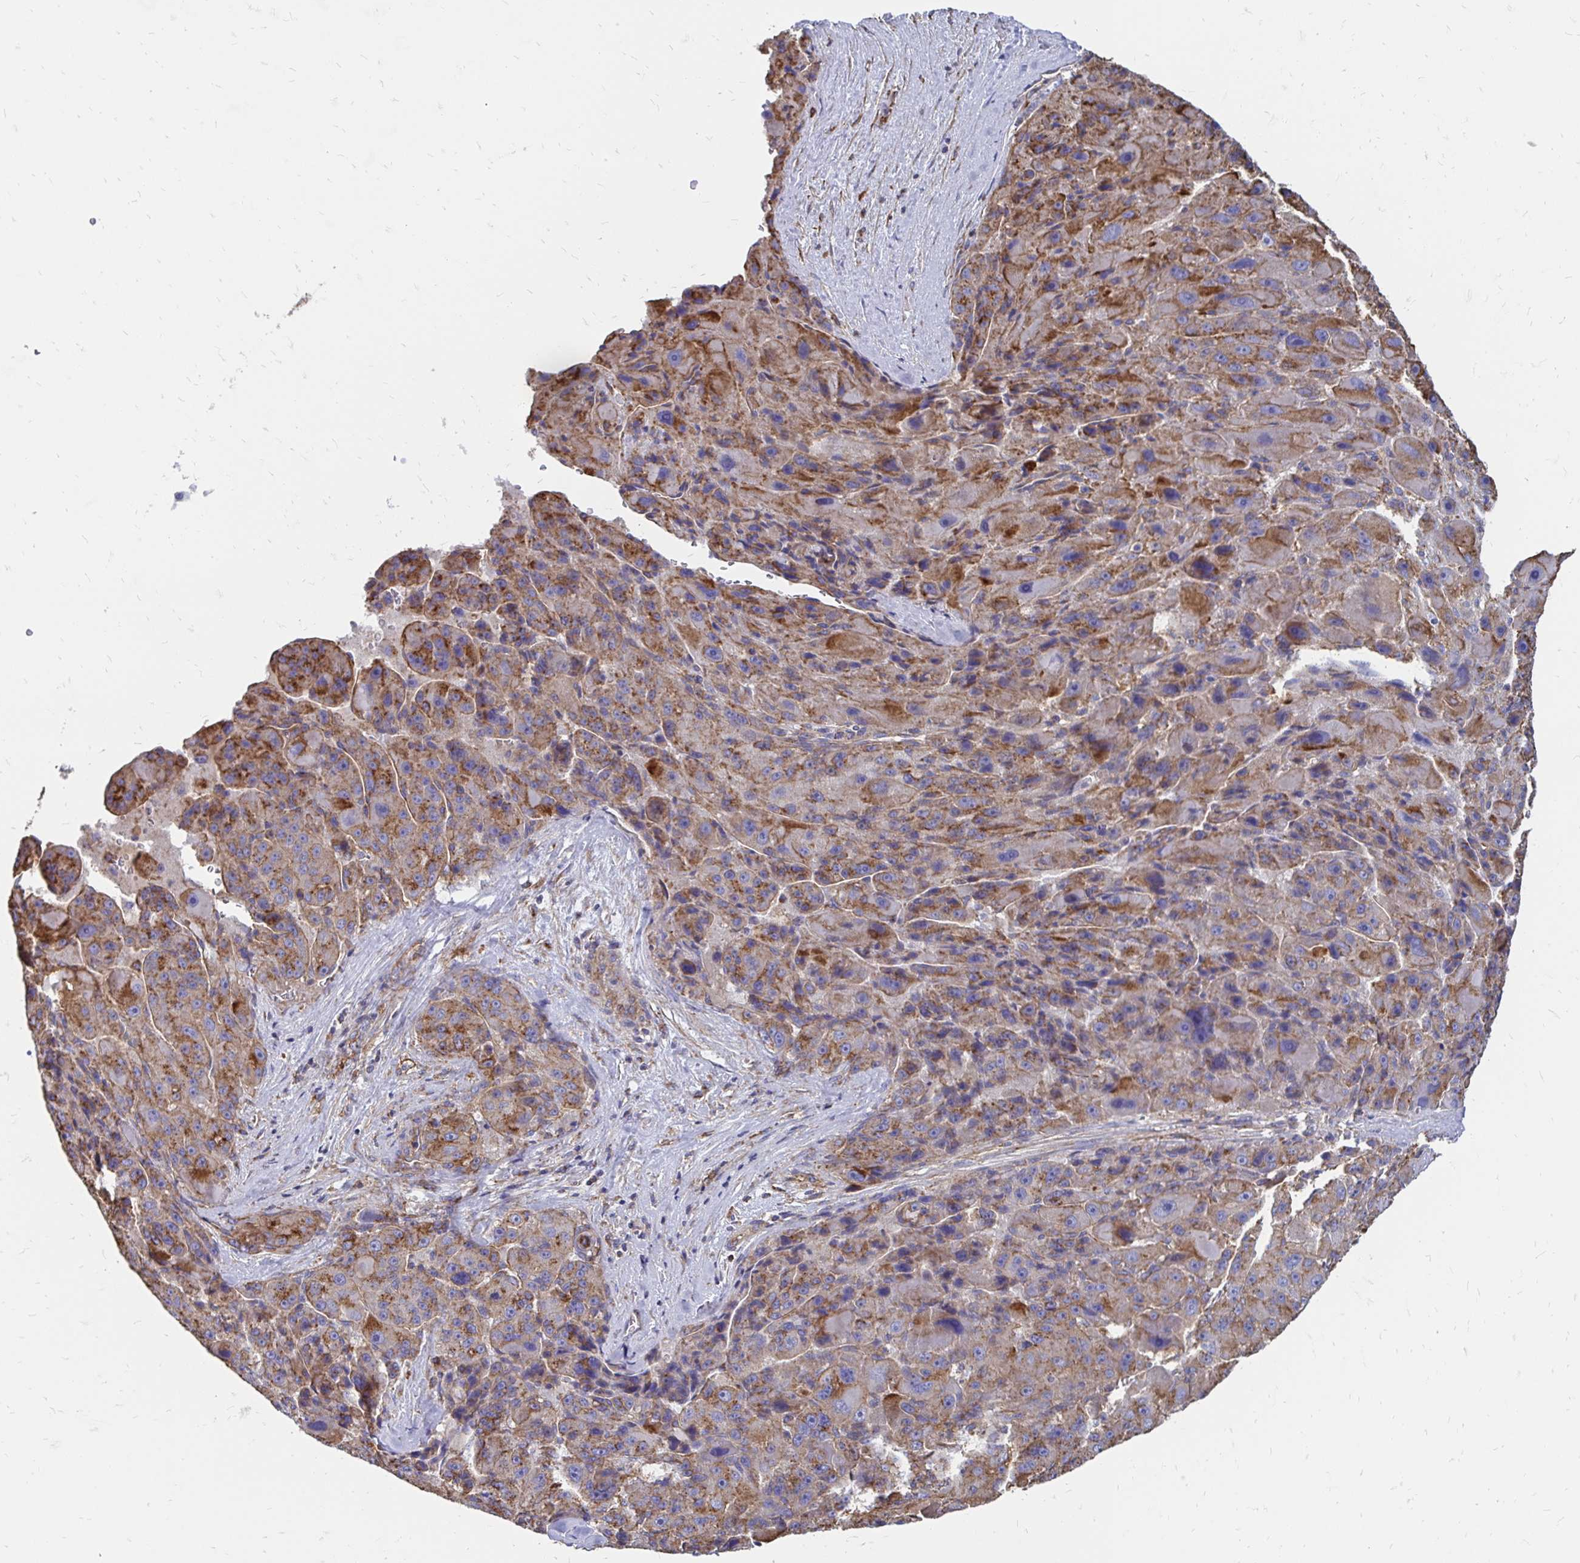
{"staining": {"intensity": "moderate", "quantity": ">75%", "location": "cytoplasmic/membranous"}, "tissue": "liver cancer", "cell_type": "Tumor cells", "image_type": "cancer", "snomed": [{"axis": "morphology", "description": "Carcinoma, Hepatocellular, NOS"}, {"axis": "topography", "description": "Liver"}], "caption": "Liver cancer stained for a protein (brown) displays moderate cytoplasmic/membranous positive expression in about >75% of tumor cells.", "gene": "CLTC", "patient": {"sex": "male", "age": 76}}